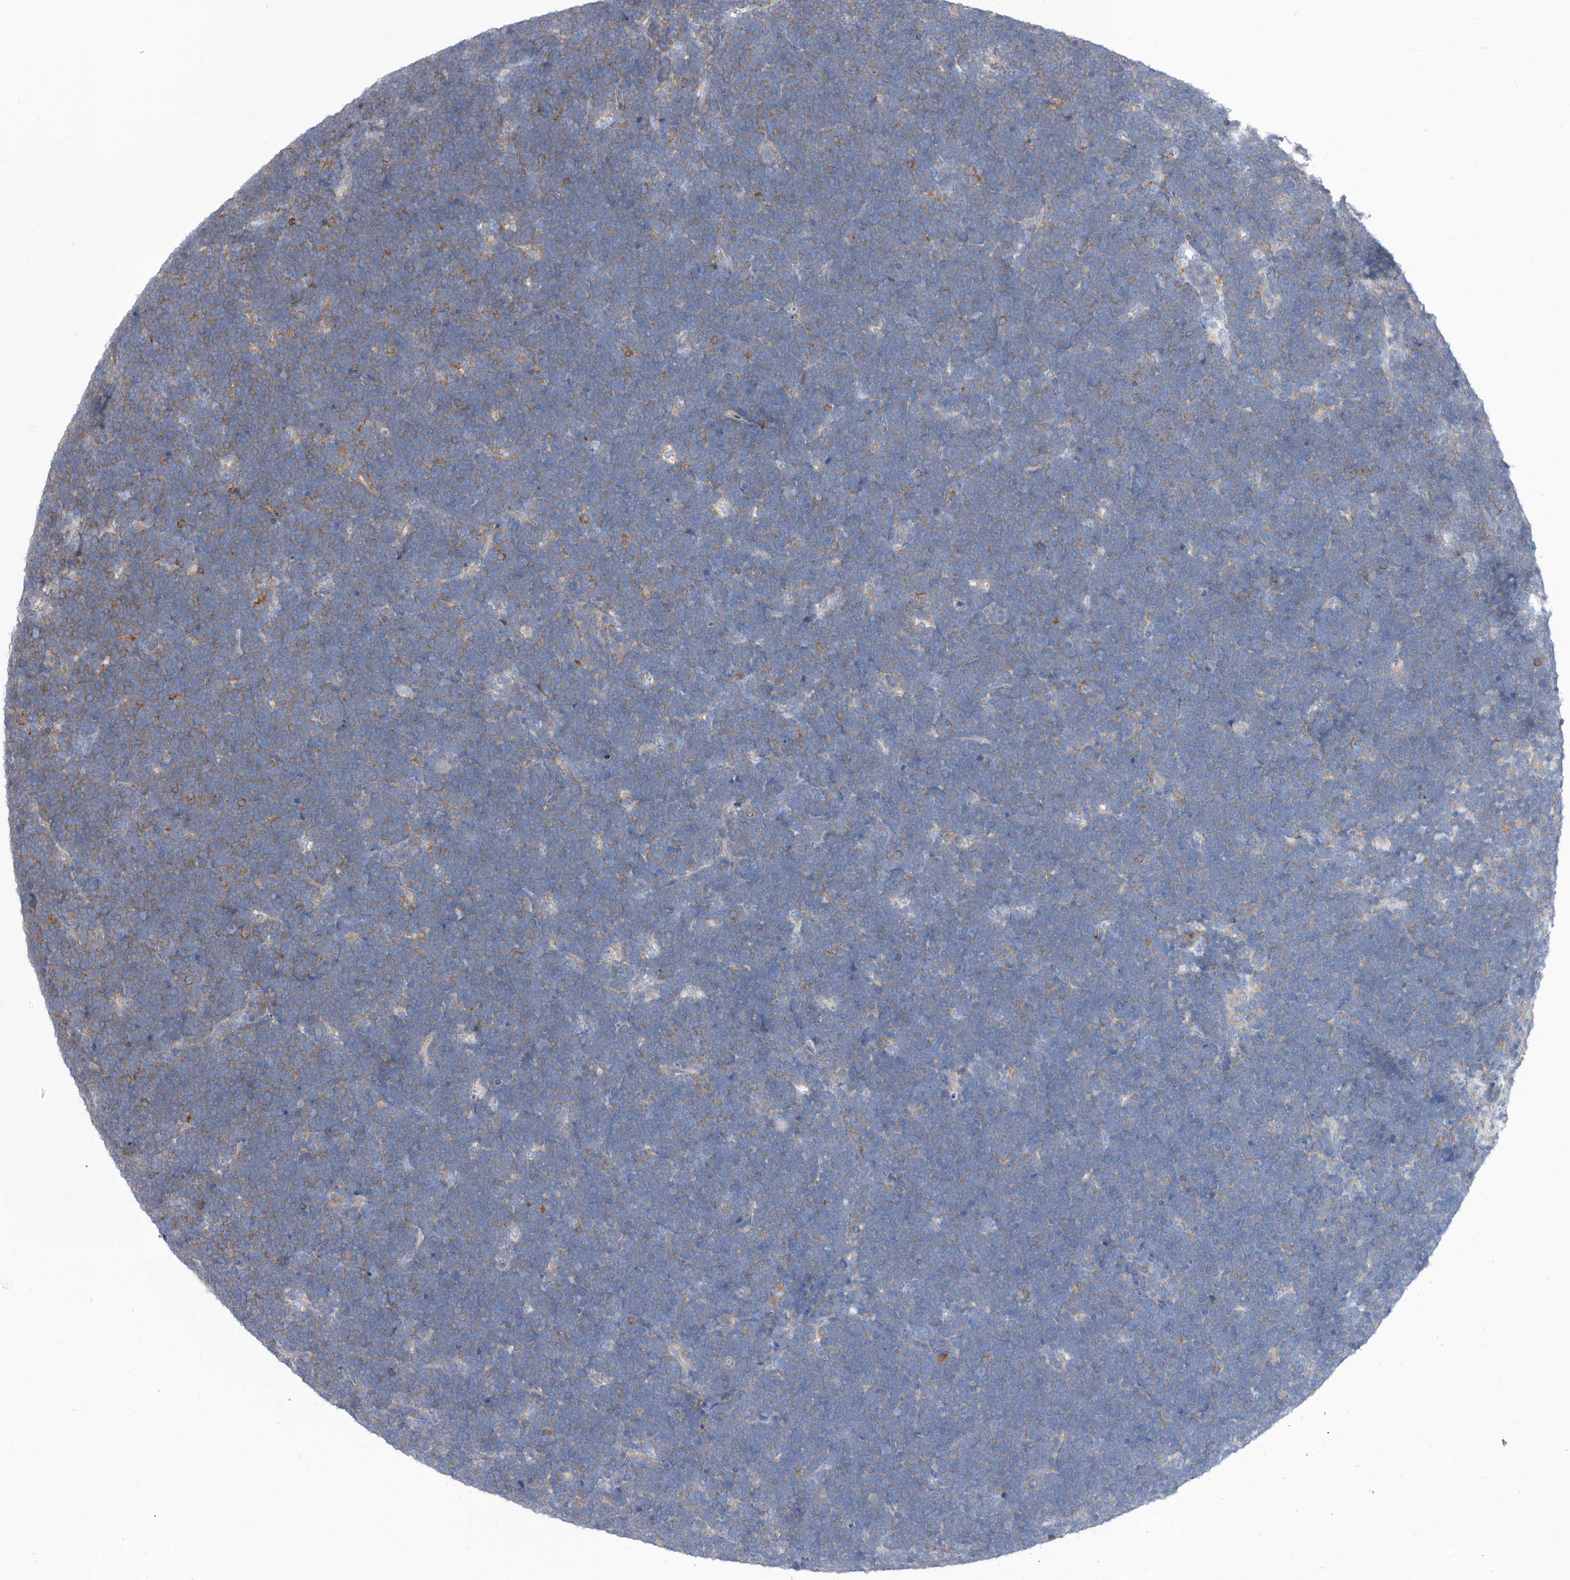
{"staining": {"intensity": "negative", "quantity": "none", "location": "none"}, "tissue": "lymphoma", "cell_type": "Tumor cells", "image_type": "cancer", "snomed": [{"axis": "morphology", "description": "Malignant lymphoma, non-Hodgkin's type, High grade"}, {"axis": "topography", "description": "Lymph node"}], "caption": "Human high-grade malignant lymphoma, non-Hodgkin's type stained for a protein using immunohistochemistry (IHC) displays no positivity in tumor cells.", "gene": "SMG7", "patient": {"sex": "male", "age": 13}}